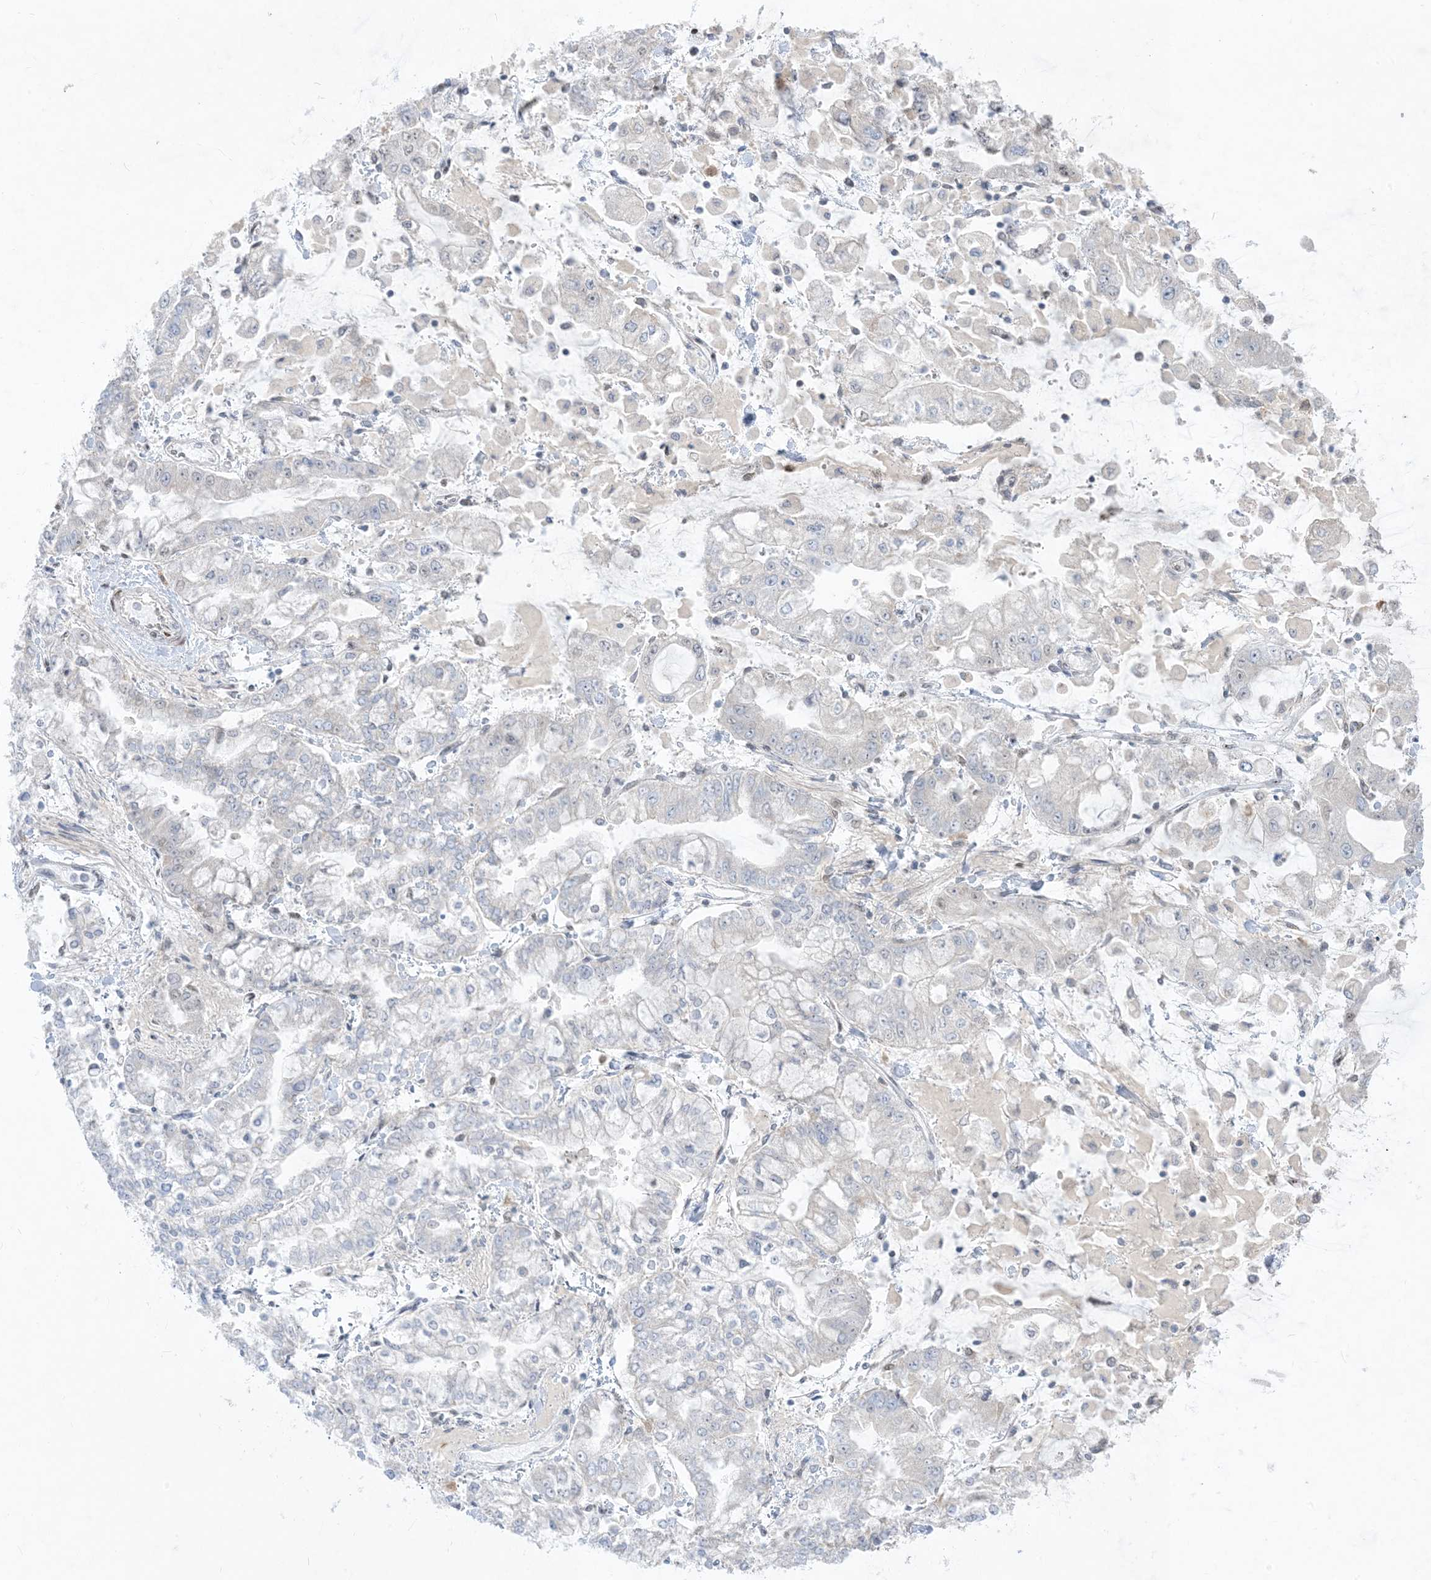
{"staining": {"intensity": "negative", "quantity": "none", "location": "none"}, "tissue": "stomach cancer", "cell_type": "Tumor cells", "image_type": "cancer", "snomed": [{"axis": "morphology", "description": "Normal tissue, NOS"}, {"axis": "morphology", "description": "Adenocarcinoma, NOS"}, {"axis": "topography", "description": "Stomach, upper"}, {"axis": "topography", "description": "Stomach"}], "caption": "Protein analysis of stomach cancer exhibits no significant positivity in tumor cells.", "gene": "BHLHE40", "patient": {"sex": "male", "age": 76}}